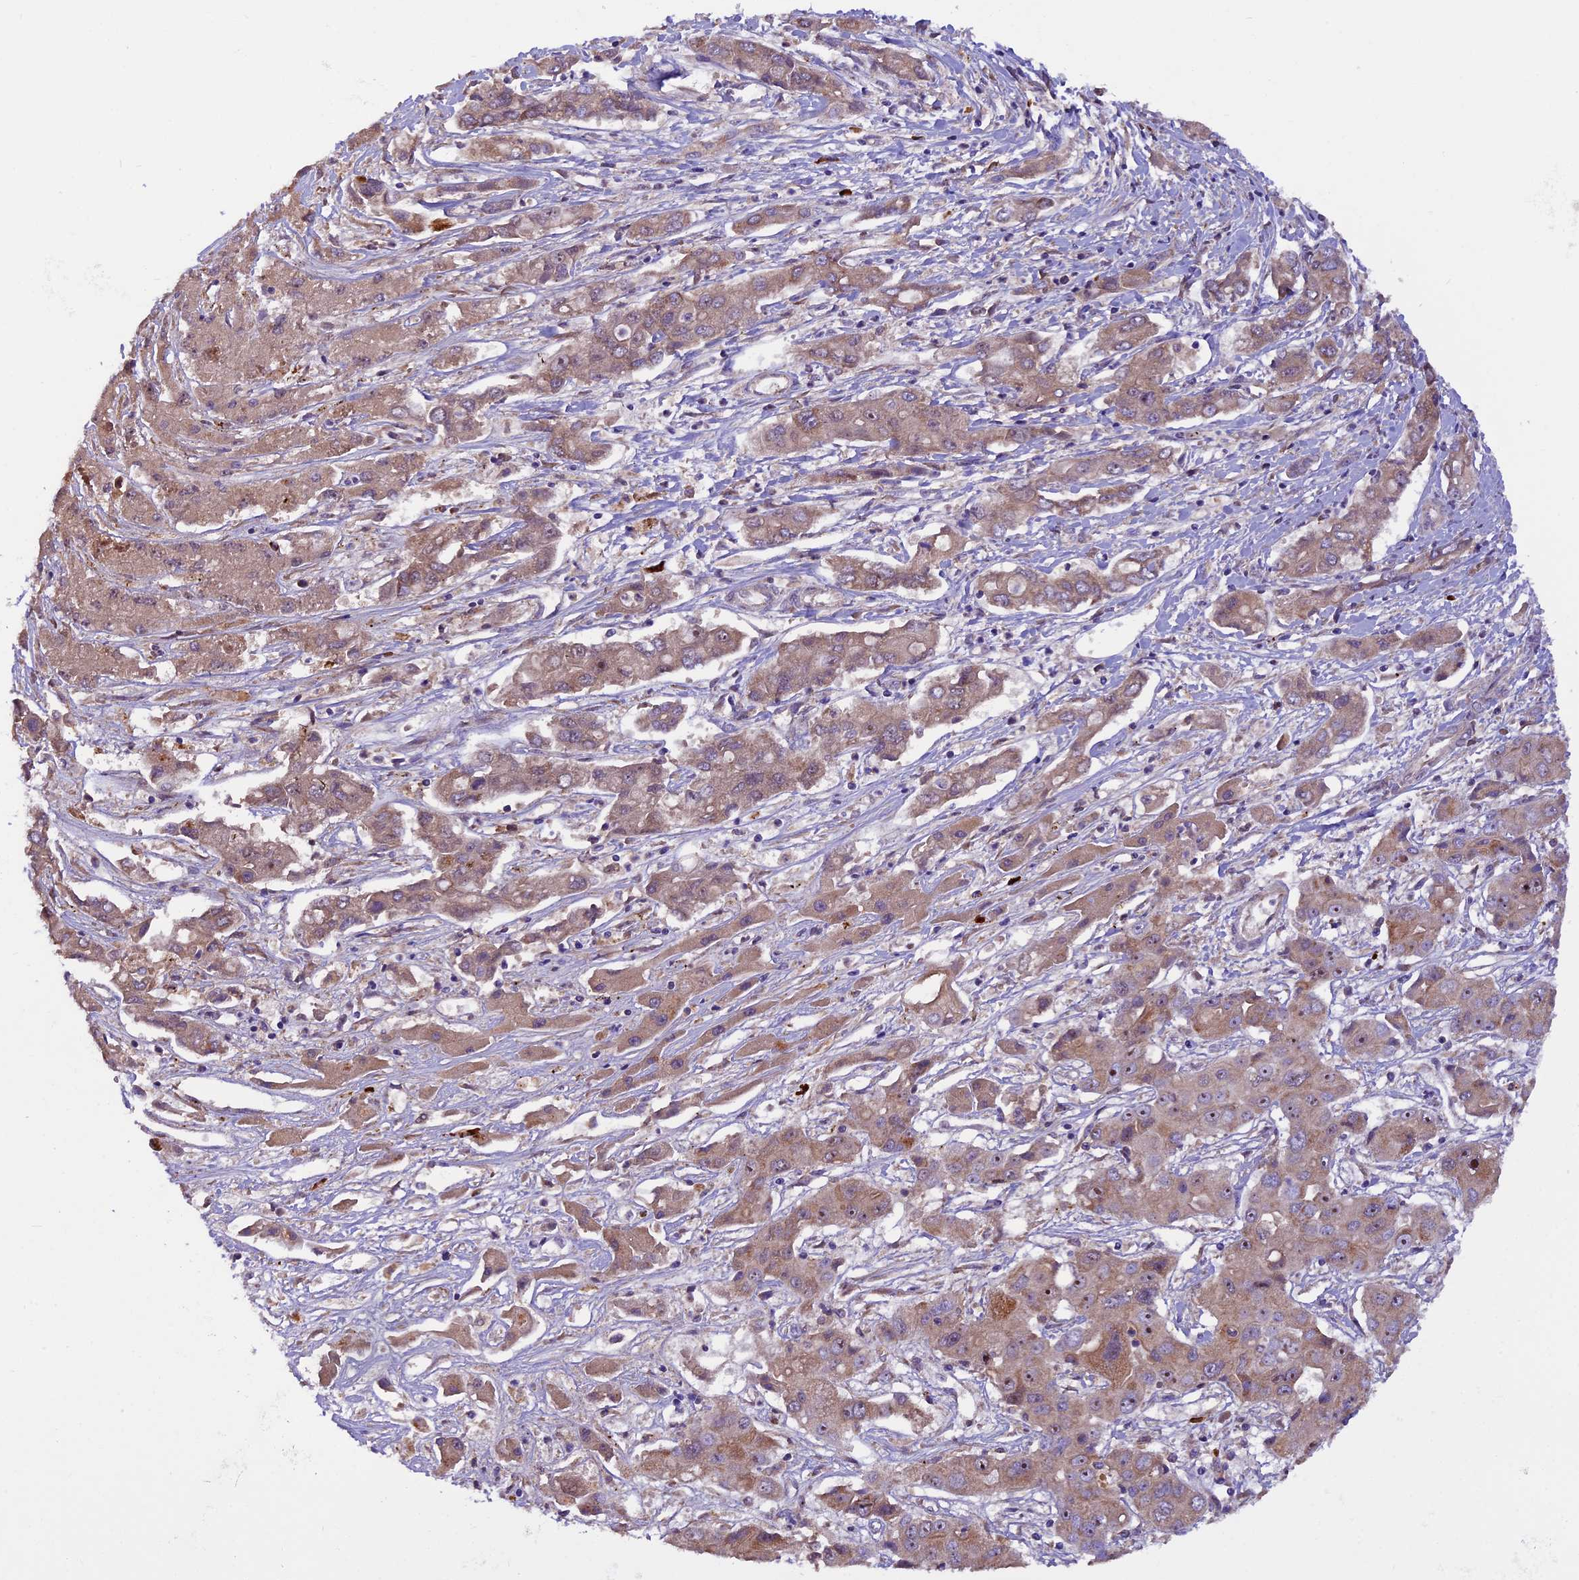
{"staining": {"intensity": "moderate", "quantity": ">75%", "location": "cytoplasmic/membranous"}, "tissue": "liver cancer", "cell_type": "Tumor cells", "image_type": "cancer", "snomed": [{"axis": "morphology", "description": "Cholangiocarcinoma"}, {"axis": "topography", "description": "Liver"}], "caption": "Protein staining demonstrates moderate cytoplasmic/membranous positivity in approximately >75% of tumor cells in liver cancer. The protein is stained brown, and the nuclei are stained in blue (DAB (3,3'-diaminobenzidine) IHC with brightfield microscopy, high magnification).", "gene": "FRY", "patient": {"sex": "male", "age": 67}}